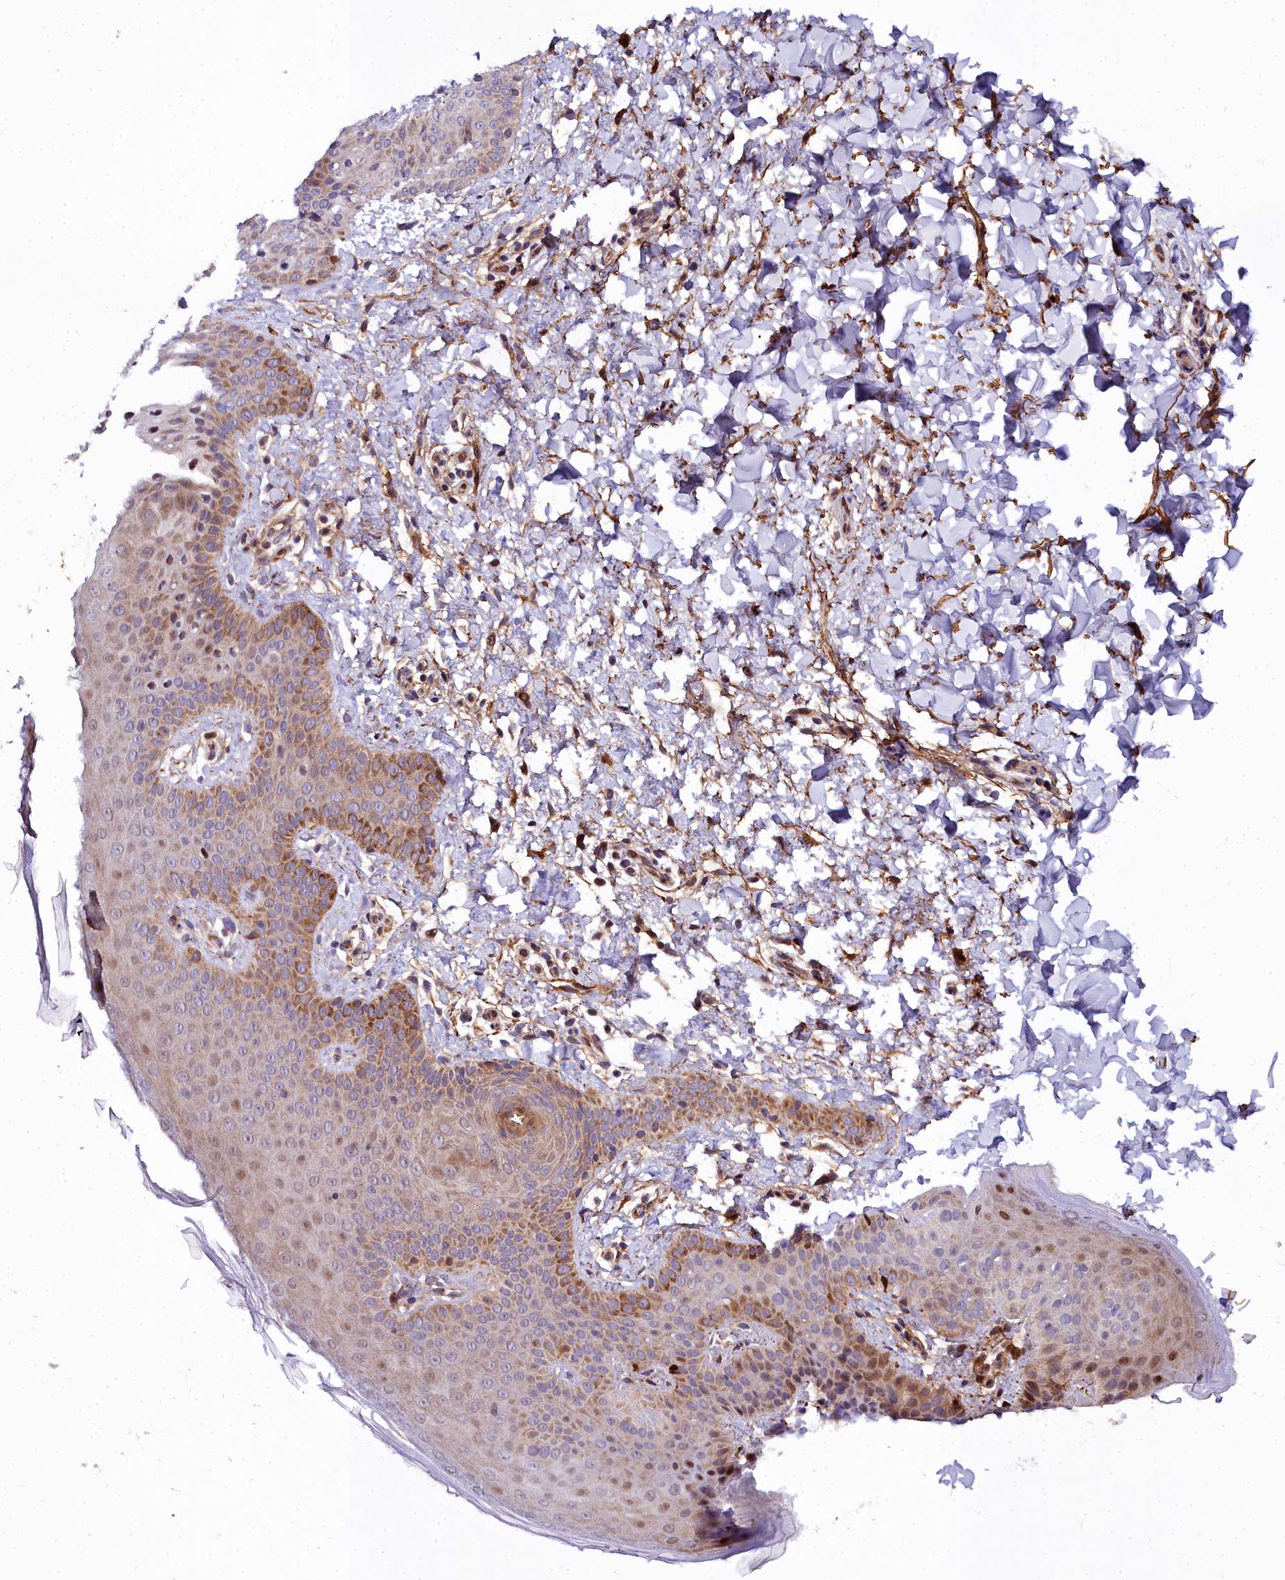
{"staining": {"intensity": "moderate", "quantity": ">75%", "location": "cytoplasmic/membranous,nuclear"}, "tissue": "skin", "cell_type": "Epidermal cells", "image_type": "normal", "snomed": [{"axis": "morphology", "description": "Normal tissue, NOS"}, {"axis": "morphology", "description": "Neoplasm, malignant, NOS"}, {"axis": "topography", "description": "Anal"}], "caption": "High-power microscopy captured an immunohistochemistry micrograph of unremarkable skin, revealing moderate cytoplasmic/membranous,nuclear staining in approximately >75% of epidermal cells. The staining is performed using DAB (3,3'-diaminobenzidine) brown chromogen to label protein expression. The nuclei are counter-stained blue using hematoxylin.", "gene": "MRPS11", "patient": {"sex": "male", "age": 47}}